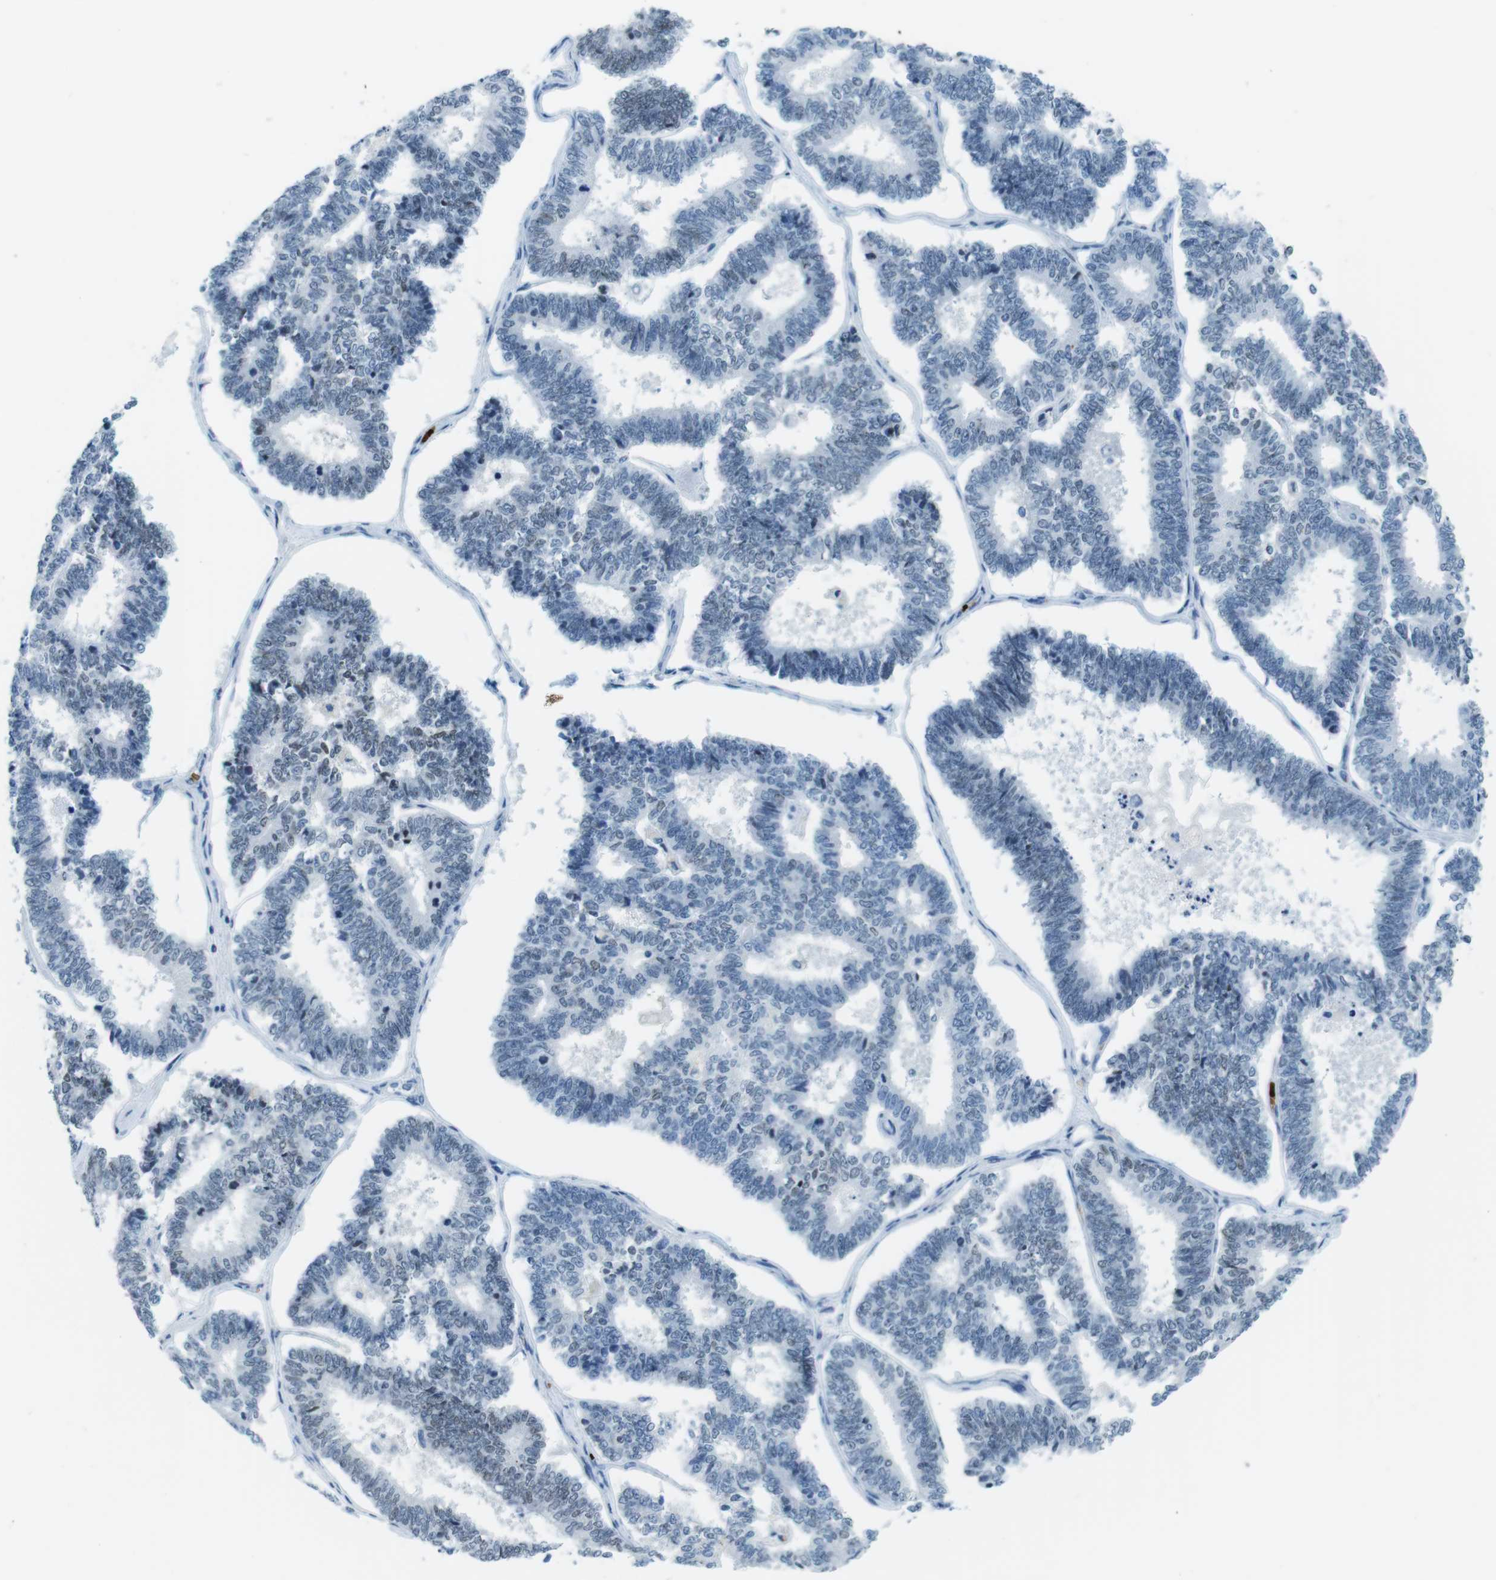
{"staining": {"intensity": "negative", "quantity": "none", "location": "none"}, "tissue": "endometrial cancer", "cell_type": "Tumor cells", "image_type": "cancer", "snomed": [{"axis": "morphology", "description": "Adenocarcinoma, NOS"}, {"axis": "topography", "description": "Endometrium"}], "caption": "Histopathology image shows no significant protein expression in tumor cells of adenocarcinoma (endometrial). The staining is performed using DAB brown chromogen with nuclei counter-stained in using hematoxylin.", "gene": "TFAP2C", "patient": {"sex": "female", "age": 70}}